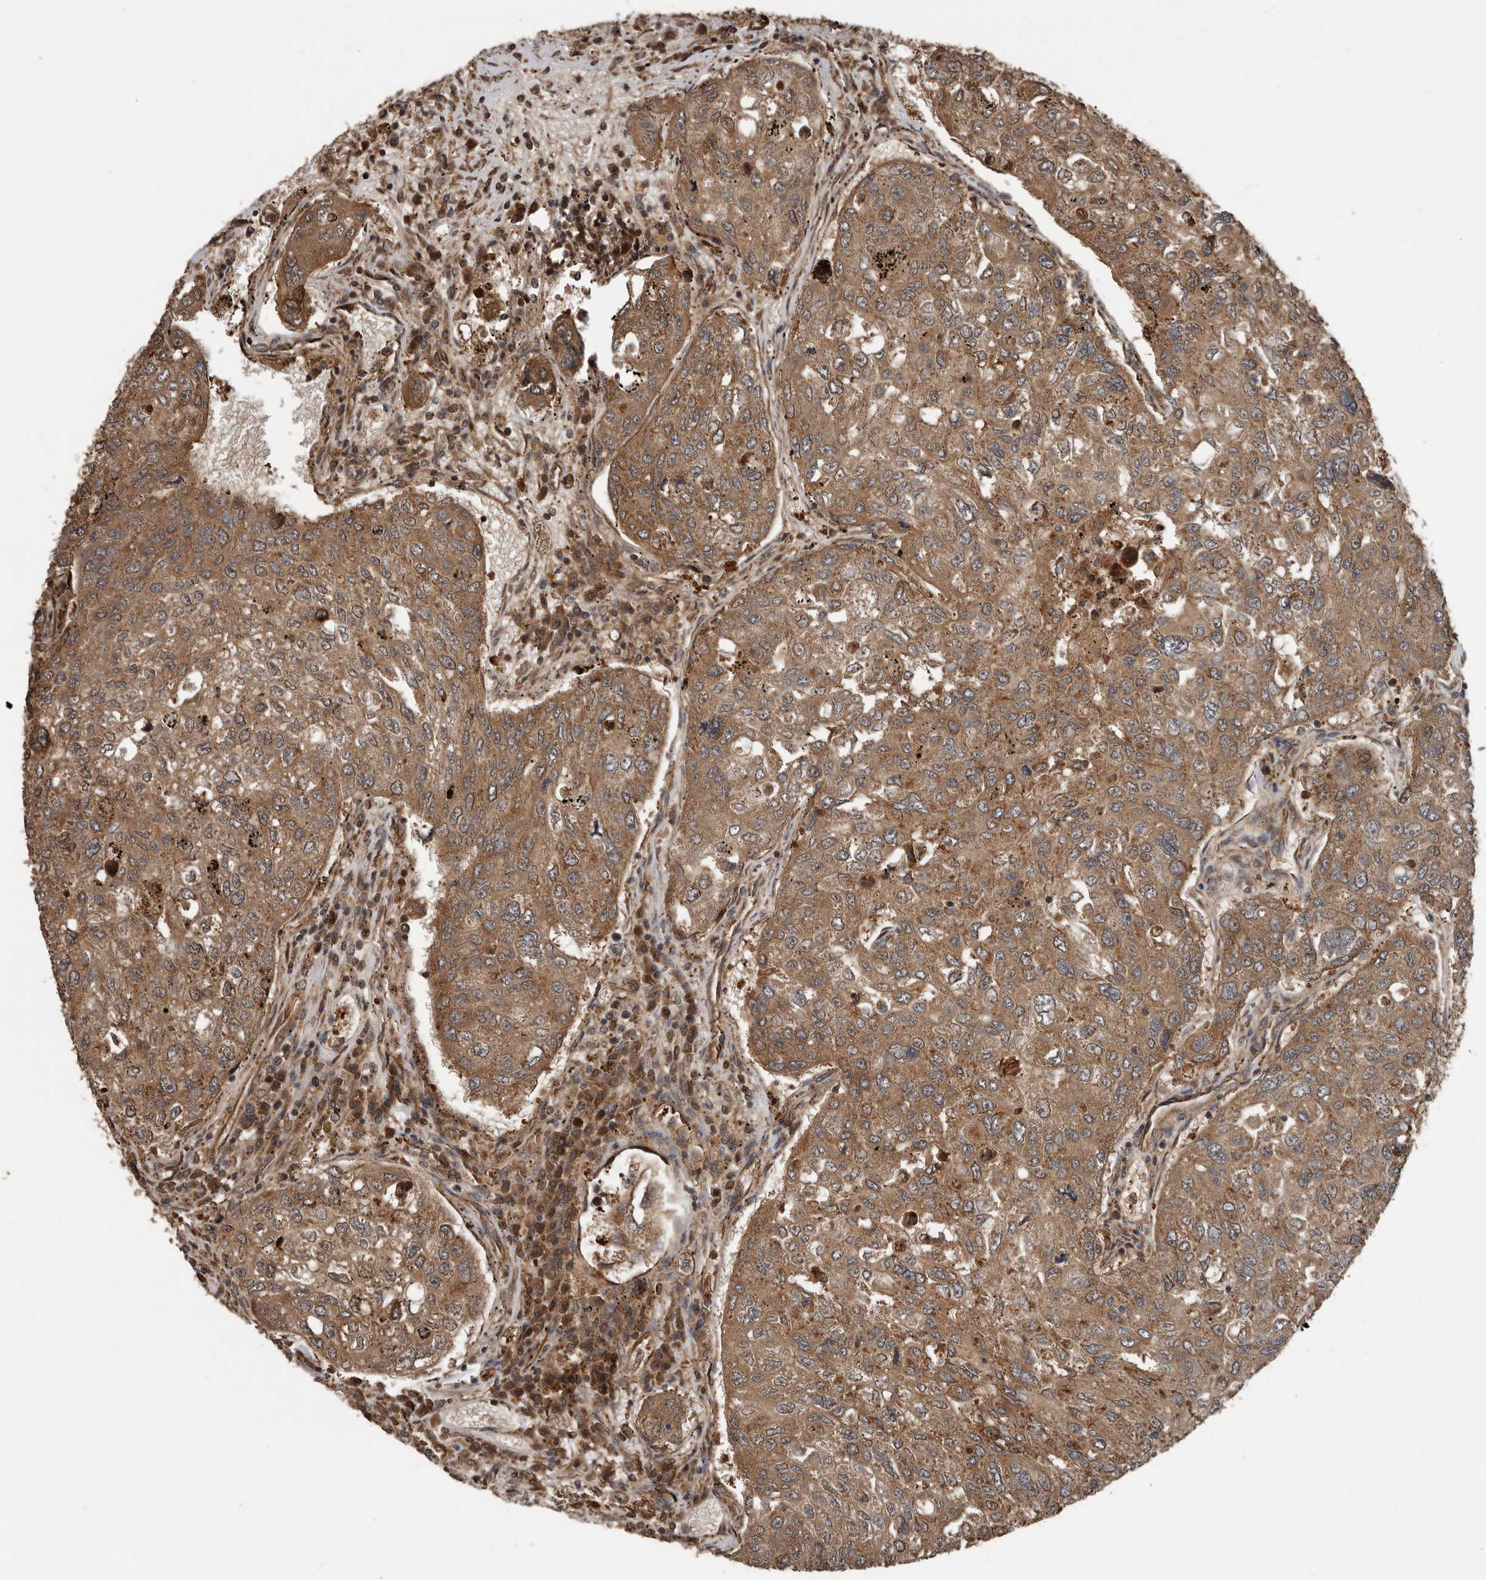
{"staining": {"intensity": "moderate", "quantity": ">75%", "location": "cytoplasmic/membranous"}, "tissue": "urothelial cancer", "cell_type": "Tumor cells", "image_type": "cancer", "snomed": [{"axis": "morphology", "description": "Urothelial carcinoma, High grade"}, {"axis": "topography", "description": "Lymph node"}, {"axis": "topography", "description": "Urinary bladder"}], "caption": "Moderate cytoplasmic/membranous staining for a protein is present in approximately >75% of tumor cells of urothelial cancer using immunohistochemistry.", "gene": "YOD1", "patient": {"sex": "male", "age": 51}}